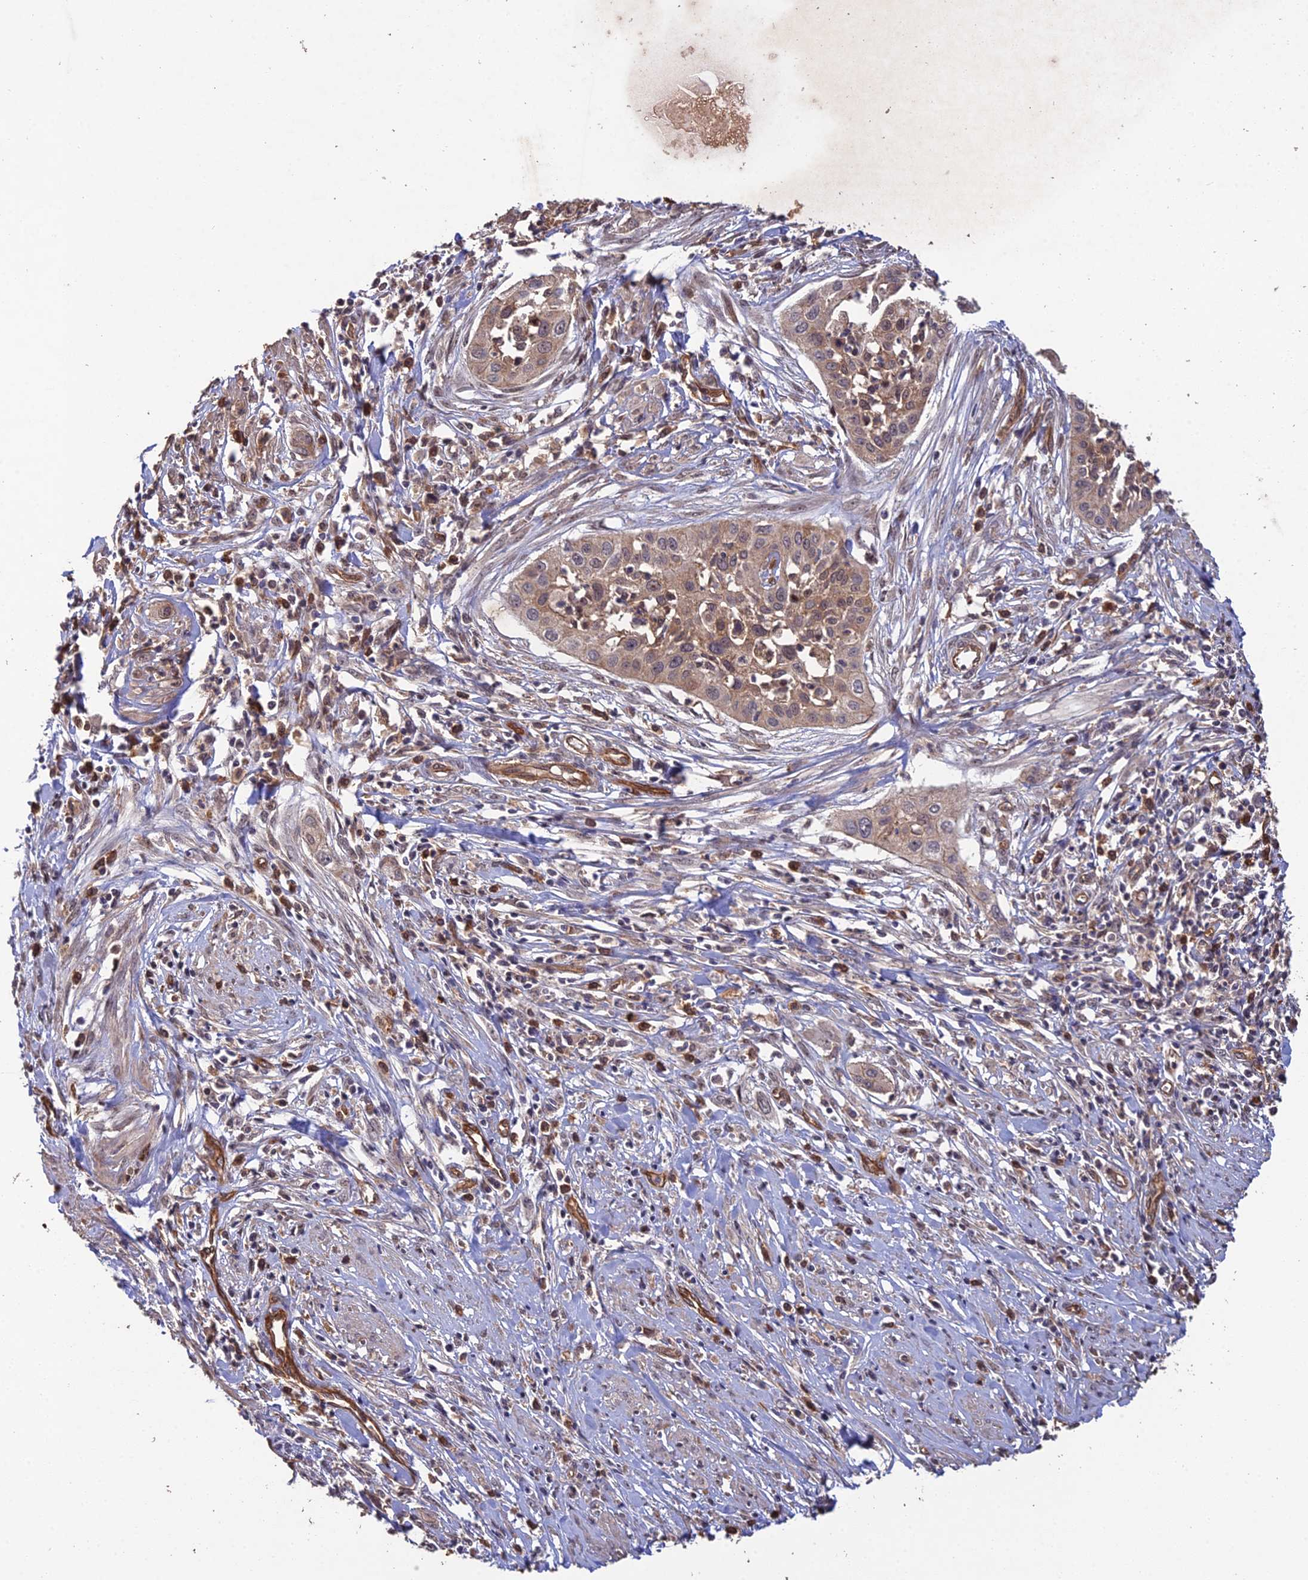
{"staining": {"intensity": "moderate", "quantity": ">75%", "location": "cytoplasmic/membranous,nuclear"}, "tissue": "cervical cancer", "cell_type": "Tumor cells", "image_type": "cancer", "snomed": [{"axis": "morphology", "description": "Squamous cell carcinoma, NOS"}, {"axis": "topography", "description": "Cervix"}], "caption": "Immunohistochemistry (DAB (3,3'-diaminobenzidine)) staining of cervical cancer exhibits moderate cytoplasmic/membranous and nuclear protein expression in about >75% of tumor cells.", "gene": "RALGAPA2", "patient": {"sex": "female", "age": 34}}